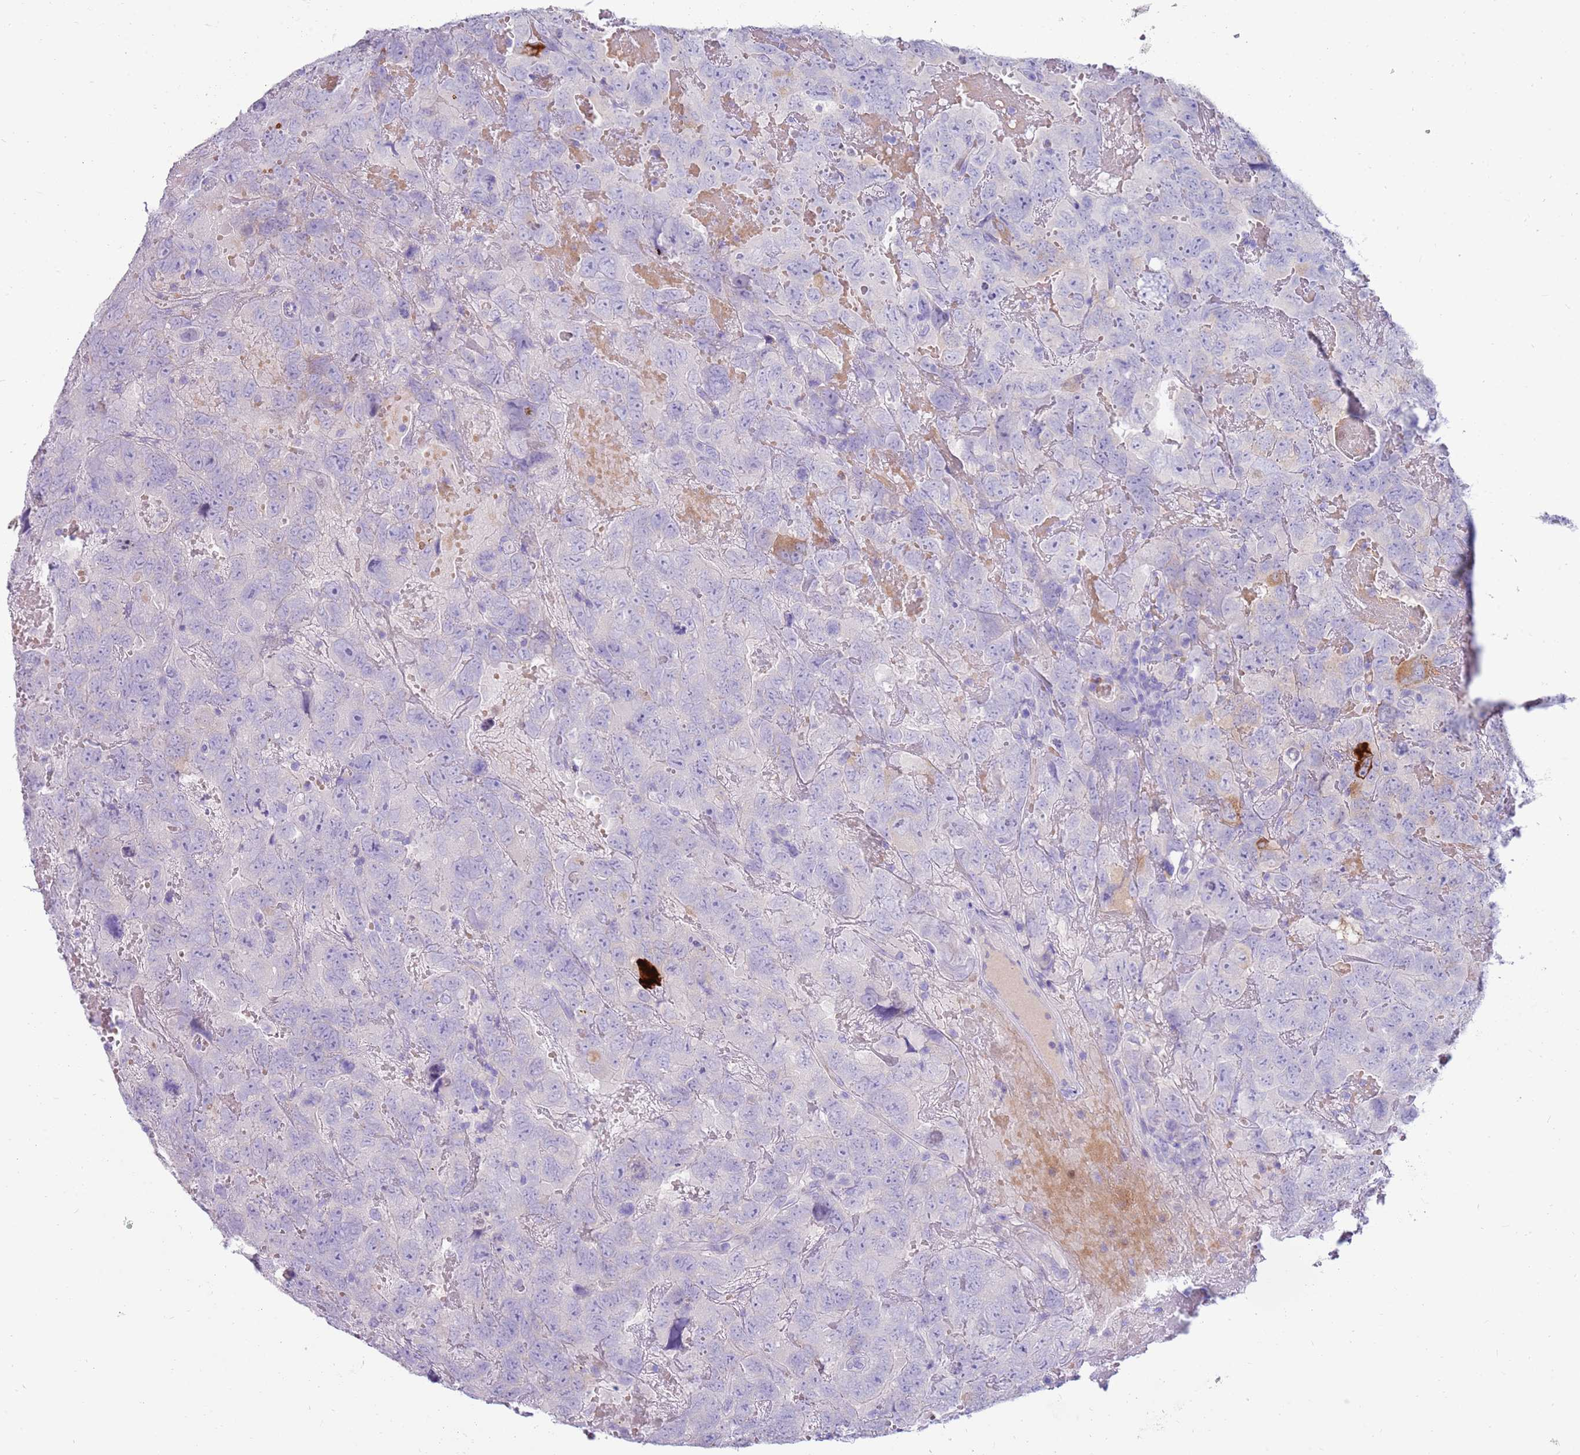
{"staining": {"intensity": "negative", "quantity": "none", "location": "none"}, "tissue": "testis cancer", "cell_type": "Tumor cells", "image_type": "cancer", "snomed": [{"axis": "morphology", "description": "Carcinoma, Embryonal, NOS"}, {"axis": "topography", "description": "Testis"}], "caption": "Tumor cells are negative for protein expression in human testis embryonal carcinoma. (DAB immunohistochemistry, high magnification).", "gene": "EVPLL", "patient": {"sex": "male", "age": 45}}